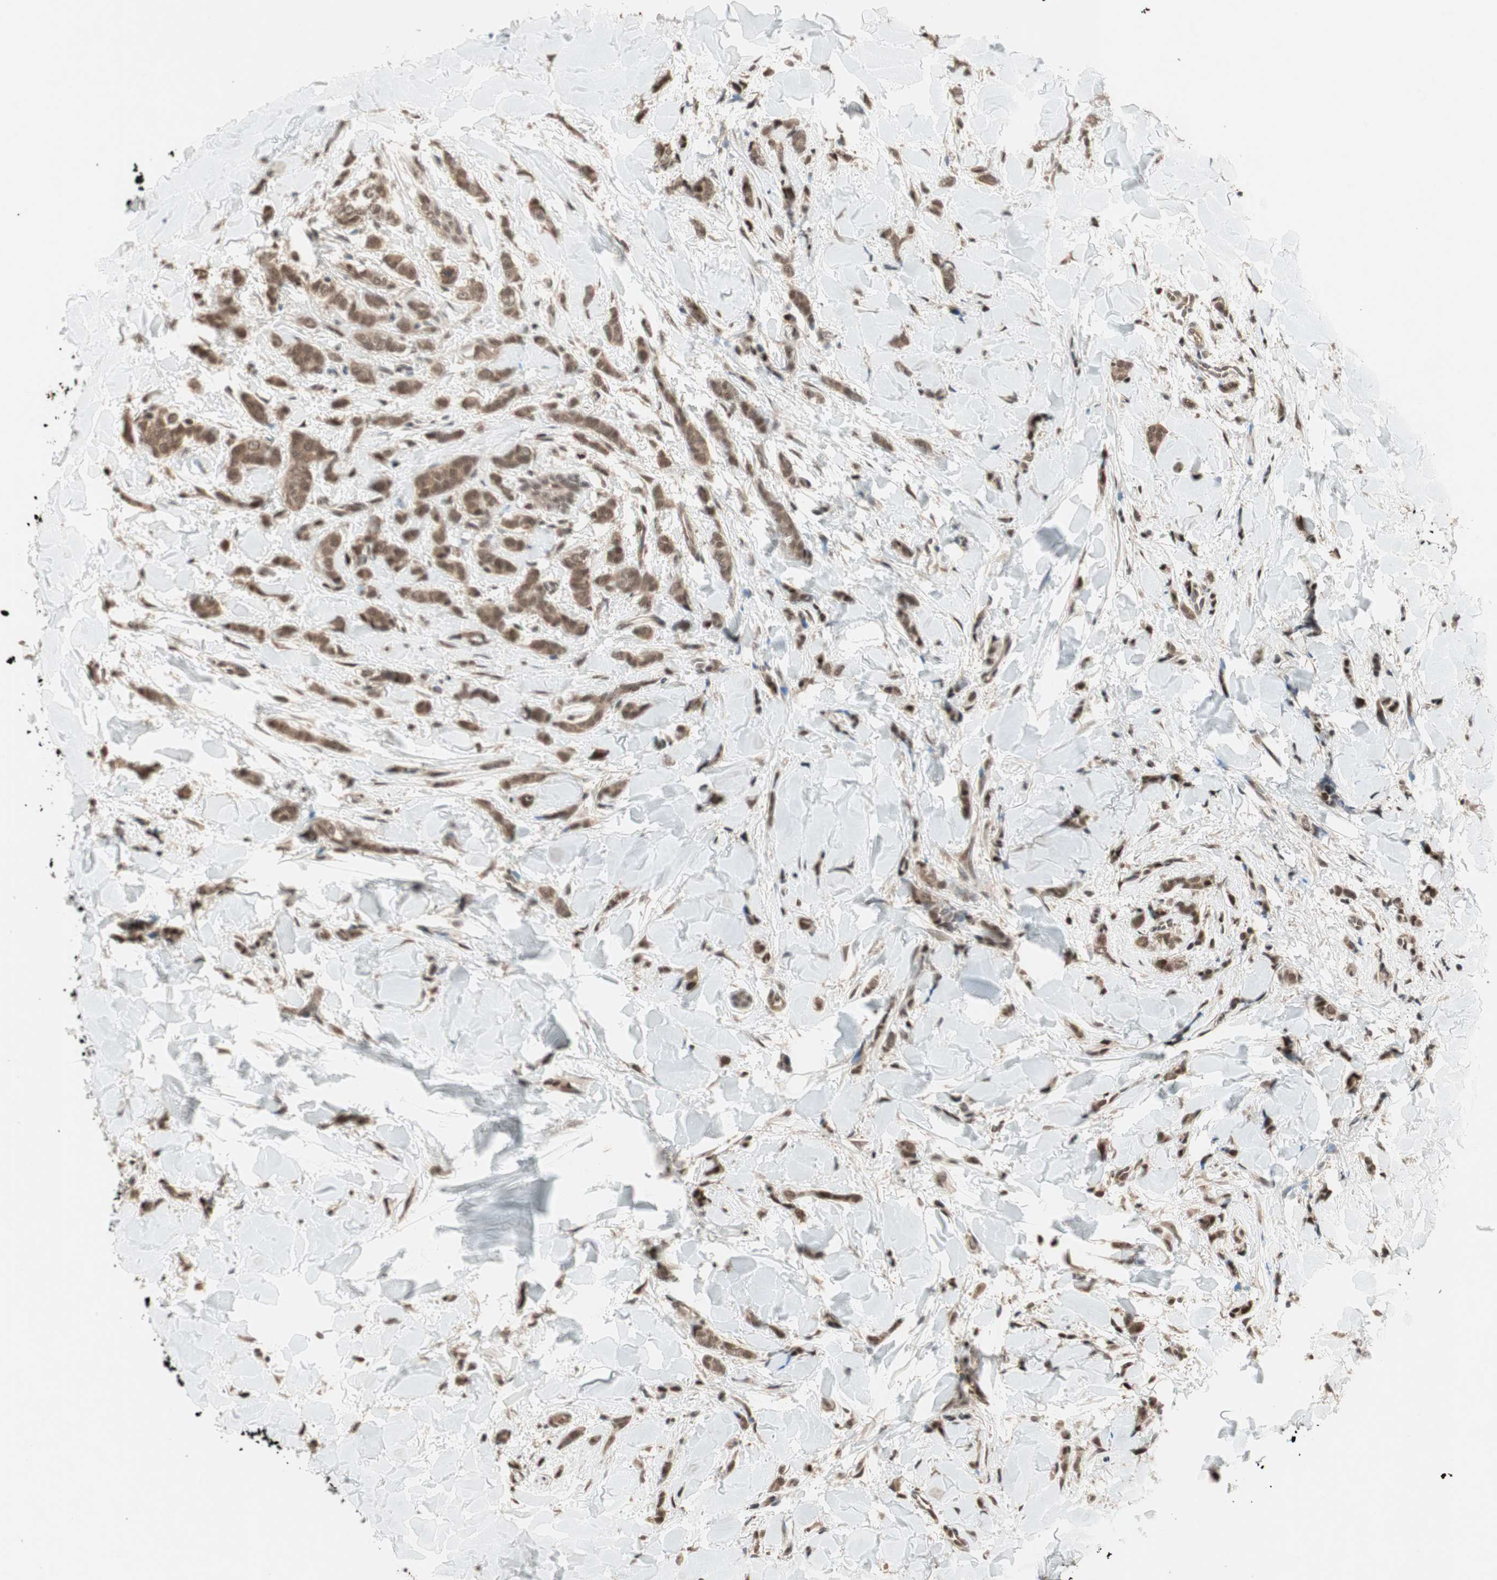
{"staining": {"intensity": "moderate", "quantity": ">75%", "location": "cytoplasmic/membranous,nuclear"}, "tissue": "breast cancer", "cell_type": "Tumor cells", "image_type": "cancer", "snomed": [{"axis": "morphology", "description": "Lobular carcinoma"}, {"axis": "topography", "description": "Skin"}, {"axis": "topography", "description": "Breast"}], "caption": "This is a micrograph of IHC staining of breast cancer (lobular carcinoma), which shows moderate expression in the cytoplasmic/membranous and nuclear of tumor cells.", "gene": "ZNF701", "patient": {"sex": "female", "age": 46}}